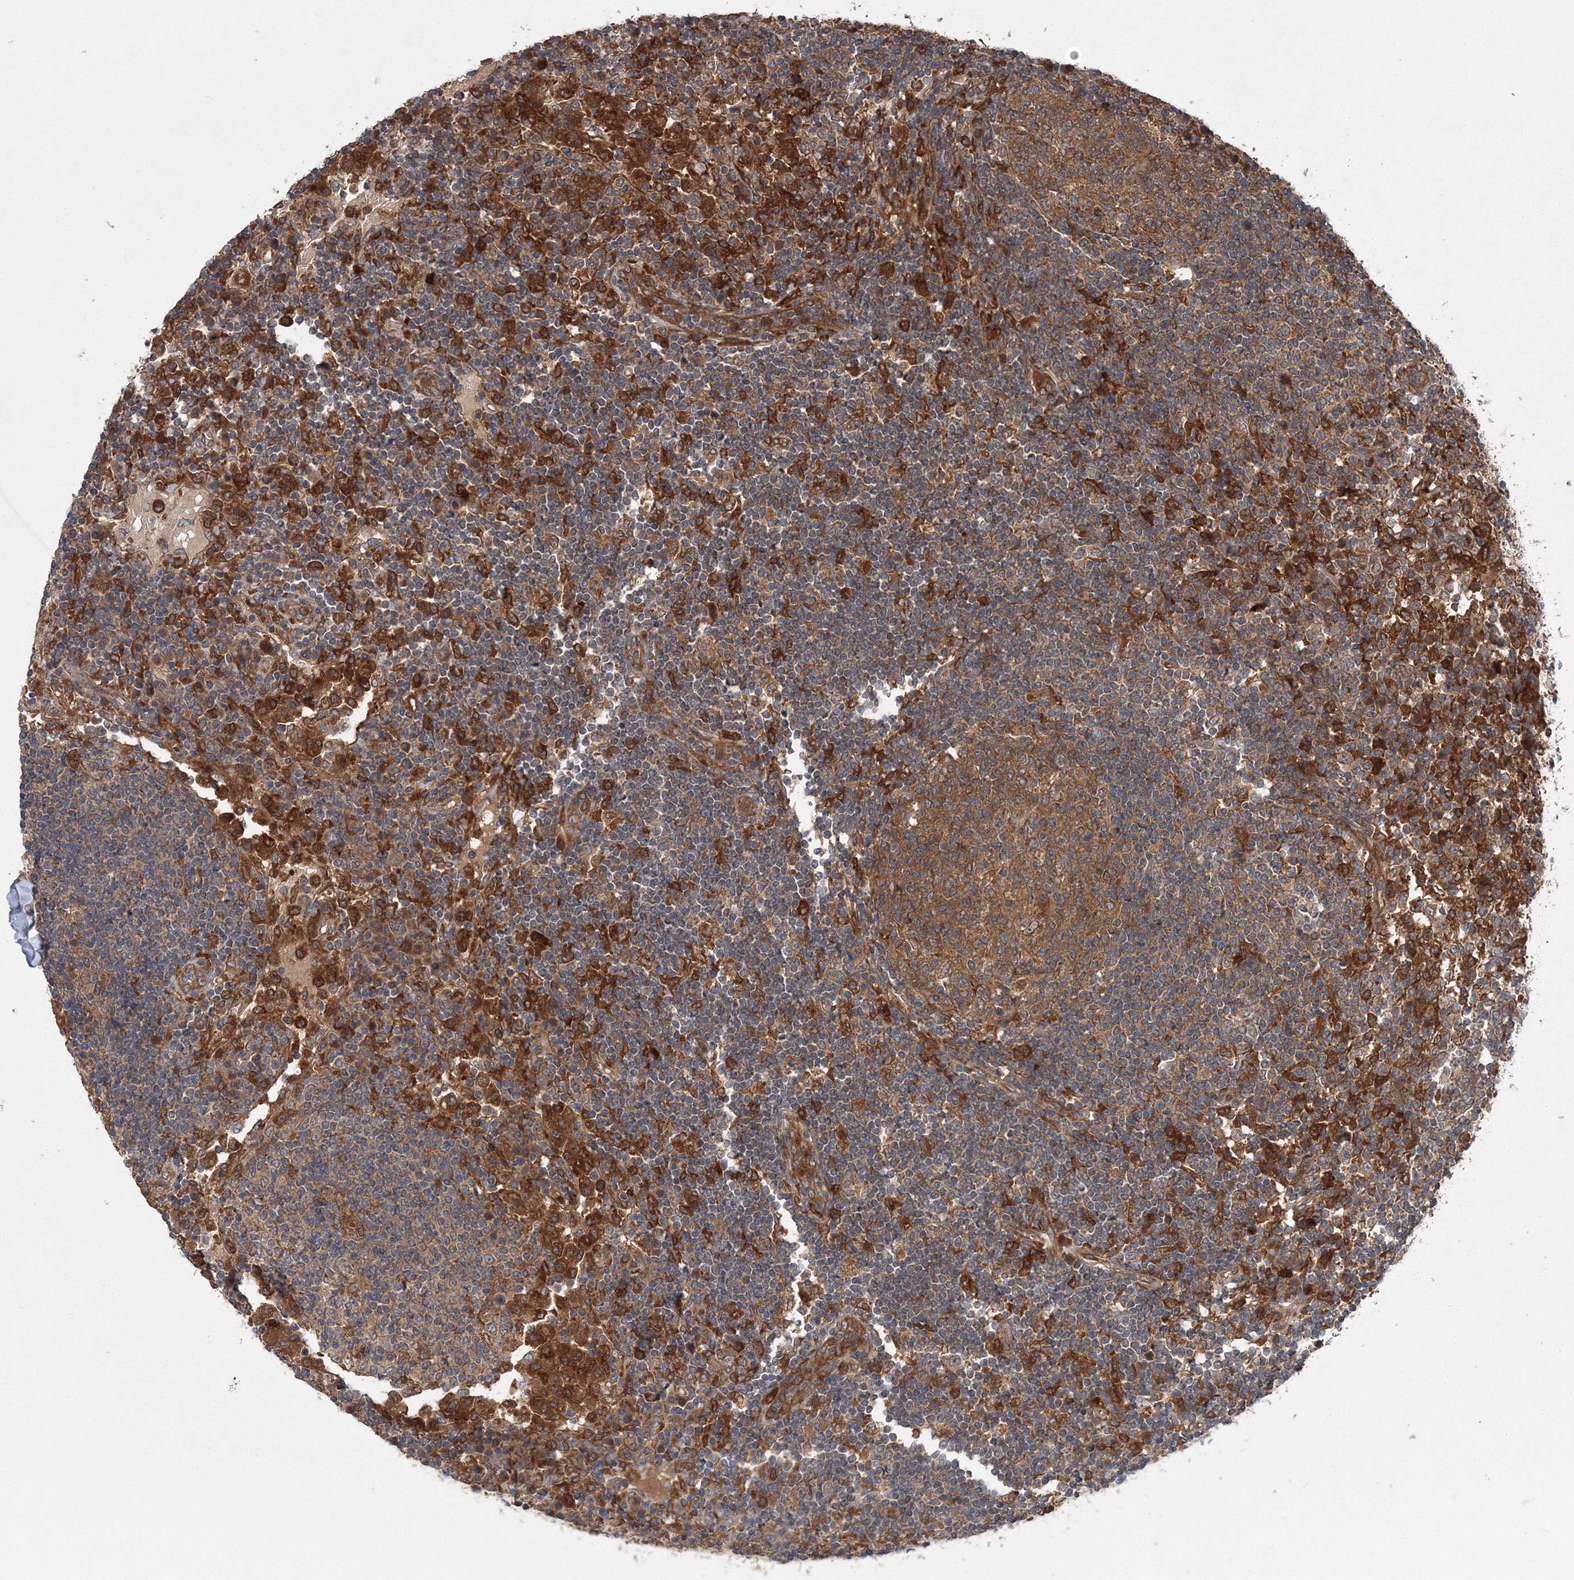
{"staining": {"intensity": "moderate", "quantity": ">75%", "location": "cytoplasmic/membranous"}, "tissue": "lymph node", "cell_type": "Germinal center cells", "image_type": "normal", "snomed": [{"axis": "morphology", "description": "Normal tissue, NOS"}, {"axis": "topography", "description": "Lymph node"}], "caption": "Brown immunohistochemical staining in normal lymph node reveals moderate cytoplasmic/membranous positivity in about >75% of germinal center cells.", "gene": "ATG3", "patient": {"sex": "female", "age": 53}}